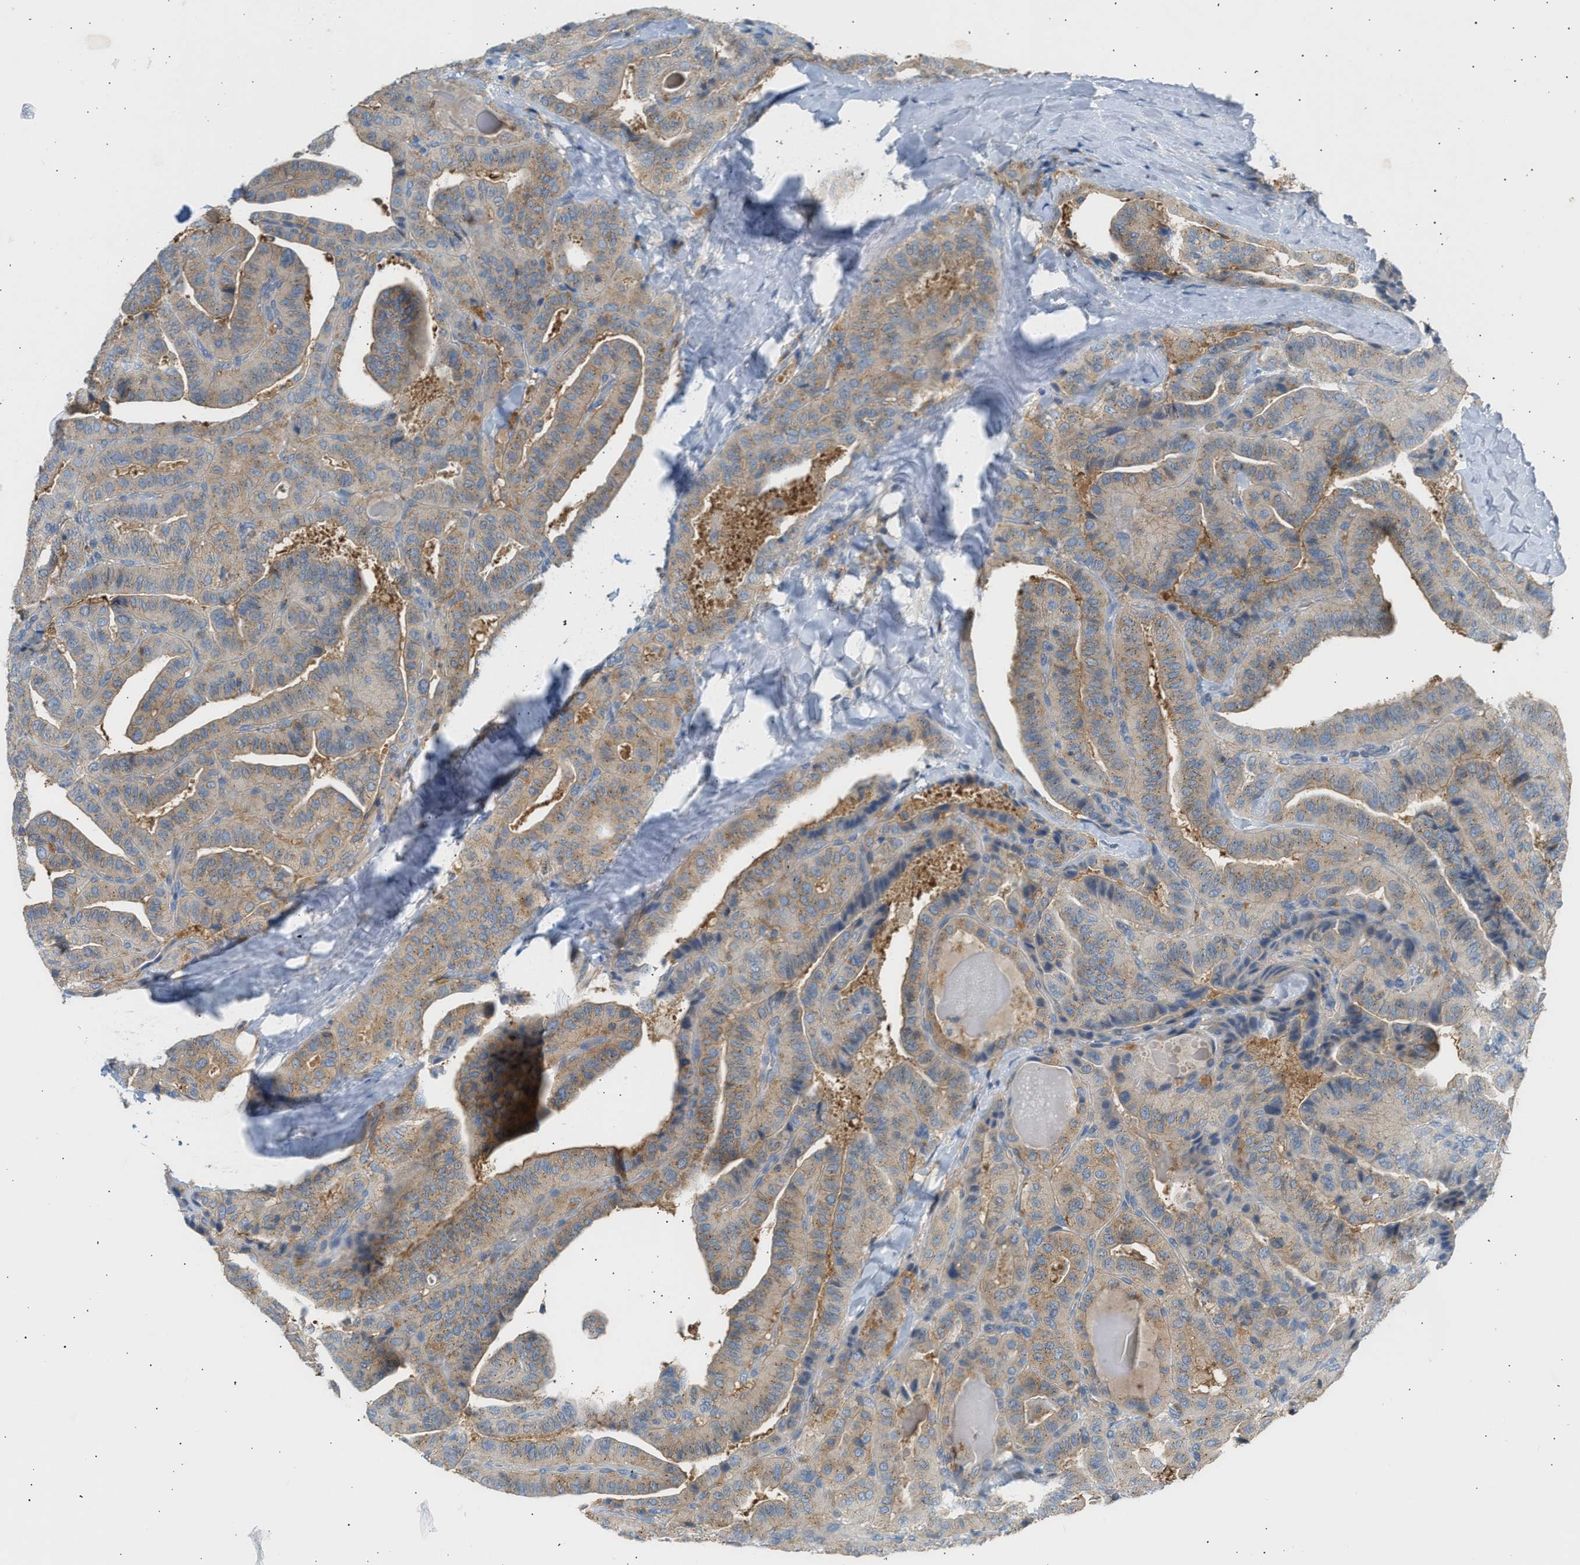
{"staining": {"intensity": "weak", "quantity": ">75%", "location": "cytoplasmic/membranous"}, "tissue": "thyroid cancer", "cell_type": "Tumor cells", "image_type": "cancer", "snomed": [{"axis": "morphology", "description": "Papillary adenocarcinoma, NOS"}, {"axis": "topography", "description": "Thyroid gland"}], "caption": "A brown stain highlights weak cytoplasmic/membranous positivity of a protein in thyroid cancer (papillary adenocarcinoma) tumor cells.", "gene": "TRIM50", "patient": {"sex": "male", "age": 77}}